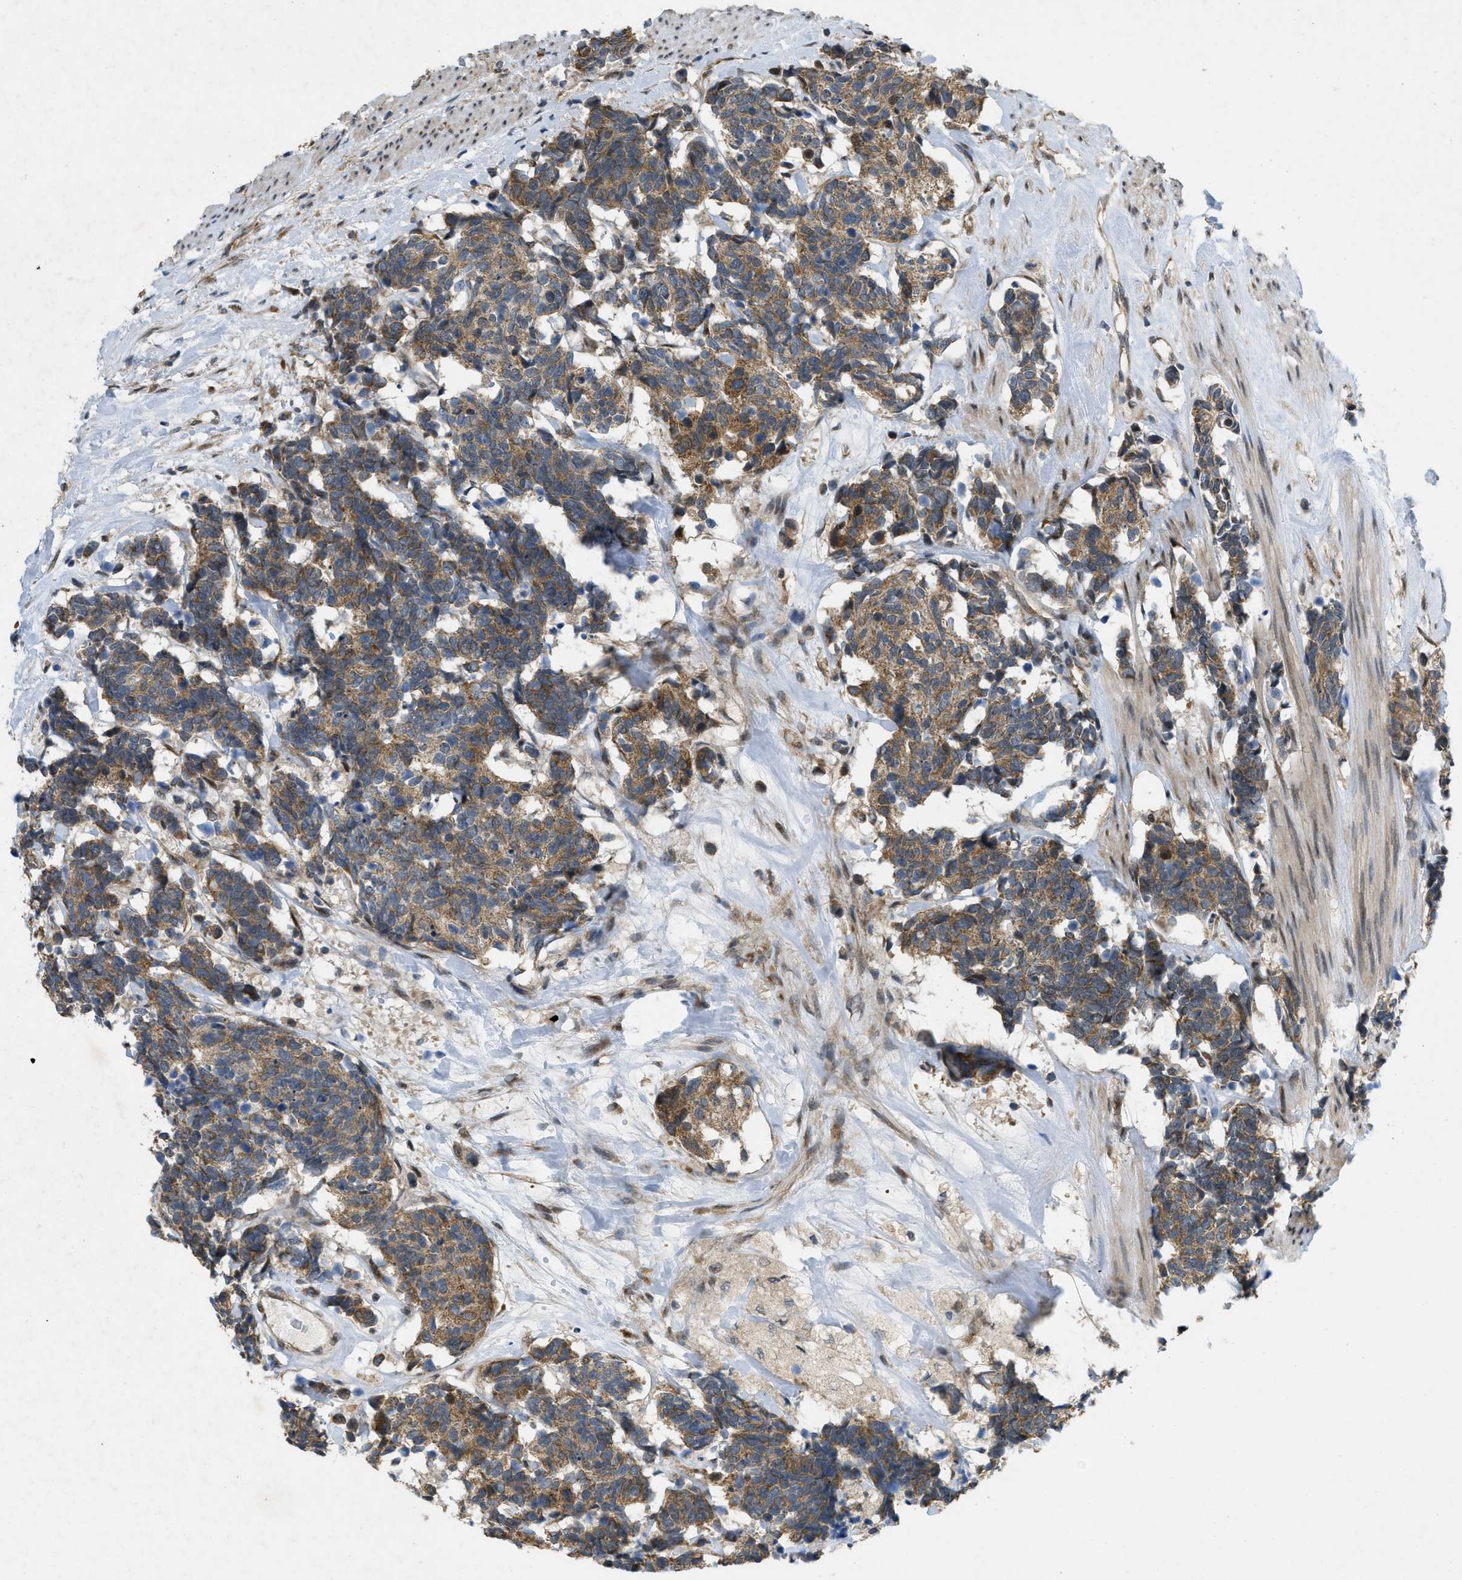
{"staining": {"intensity": "moderate", "quantity": ">75%", "location": "cytoplasmic/membranous"}, "tissue": "carcinoid", "cell_type": "Tumor cells", "image_type": "cancer", "snomed": [{"axis": "morphology", "description": "Carcinoma, NOS"}, {"axis": "morphology", "description": "Carcinoid, malignant, NOS"}, {"axis": "topography", "description": "Urinary bladder"}], "caption": "Tumor cells reveal moderate cytoplasmic/membranous positivity in about >75% of cells in carcinoid. Using DAB (brown) and hematoxylin (blue) stains, captured at high magnification using brightfield microscopy.", "gene": "IFNLR1", "patient": {"sex": "male", "age": 57}}